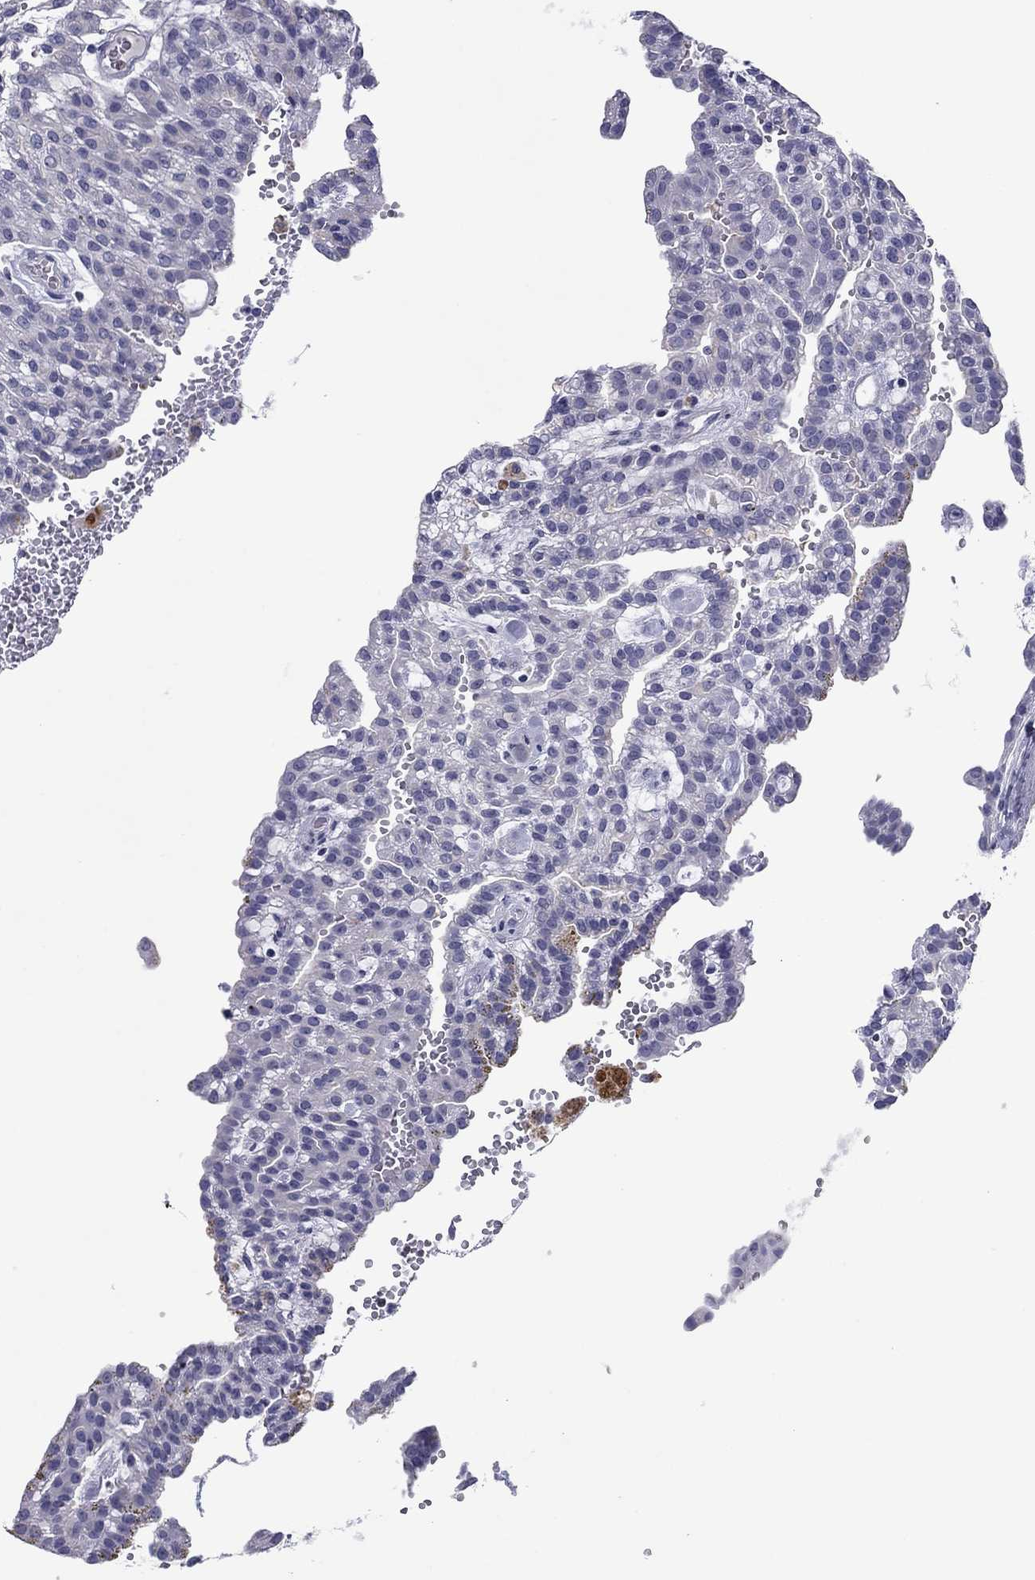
{"staining": {"intensity": "negative", "quantity": "none", "location": "none"}, "tissue": "renal cancer", "cell_type": "Tumor cells", "image_type": "cancer", "snomed": [{"axis": "morphology", "description": "Adenocarcinoma, NOS"}, {"axis": "topography", "description": "Kidney"}], "caption": "Photomicrograph shows no protein staining in tumor cells of adenocarcinoma (renal) tissue.", "gene": "TCFL5", "patient": {"sex": "male", "age": 63}}